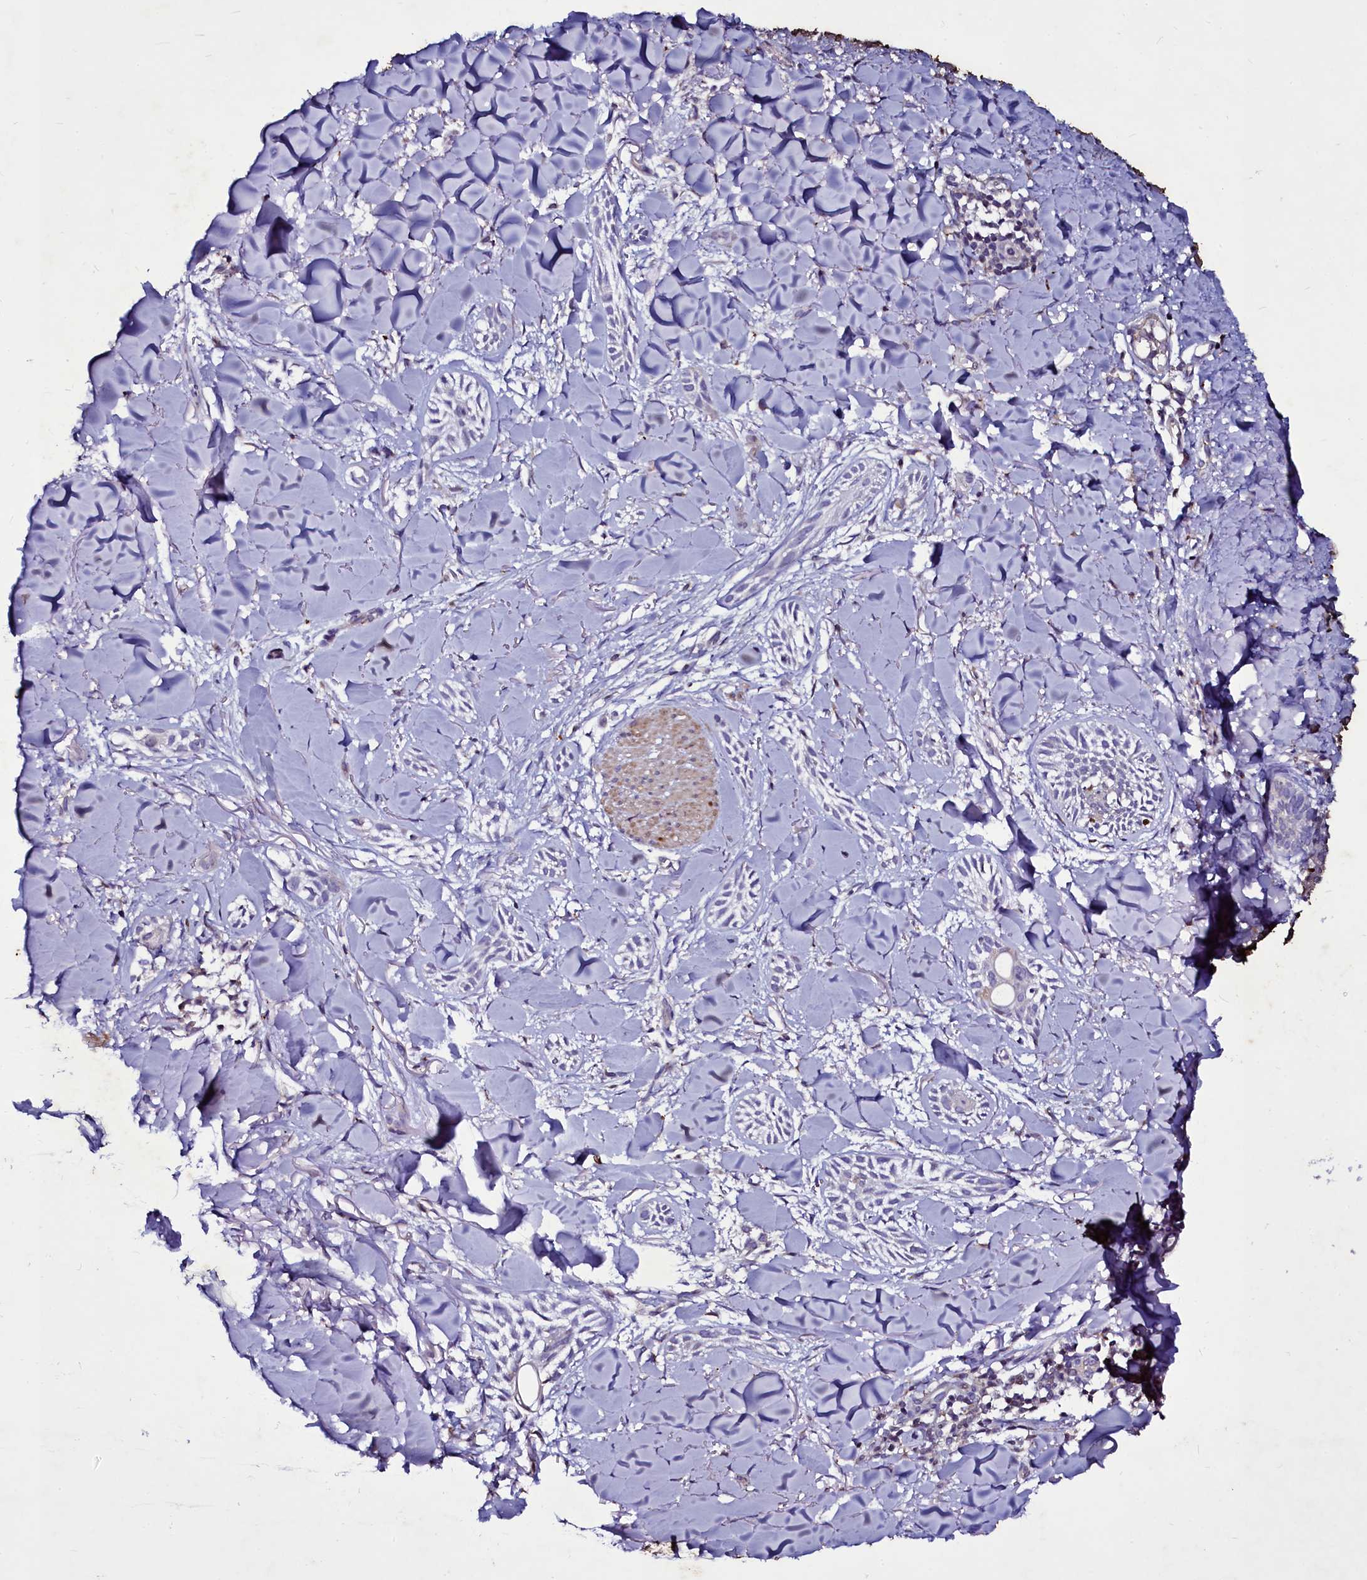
{"staining": {"intensity": "negative", "quantity": "none", "location": "none"}, "tissue": "skin cancer", "cell_type": "Tumor cells", "image_type": "cancer", "snomed": [{"axis": "morphology", "description": "Basal cell carcinoma"}, {"axis": "topography", "description": "Skin"}], "caption": "DAB (3,3'-diaminobenzidine) immunohistochemical staining of human skin cancer (basal cell carcinoma) reveals no significant positivity in tumor cells.", "gene": "SELENOT", "patient": {"sex": "female", "age": 59}}